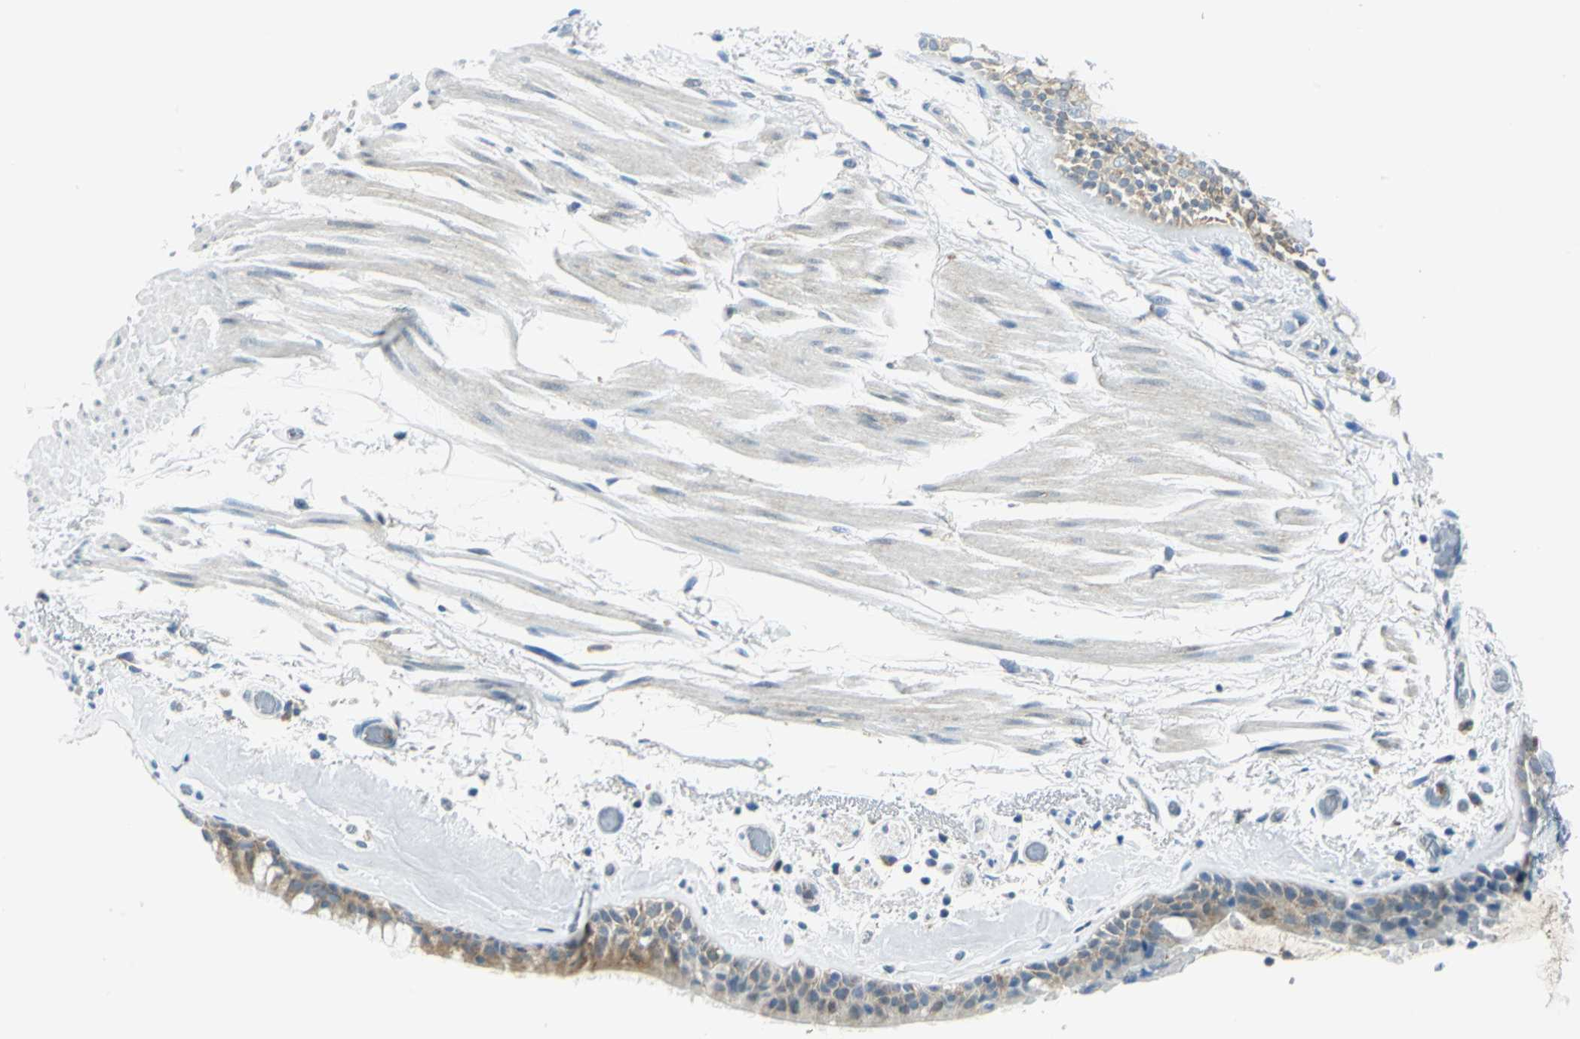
{"staining": {"intensity": "moderate", "quantity": "<25%", "location": "cytoplasmic/membranous"}, "tissue": "bronchus", "cell_type": "Respiratory epithelial cells", "image_type": "normal", "snomed": [{"axis": "morphology", "description": "Normal tissue, NOS"}, {"axis": "morphology", "description": "Adenocarcinoma, NOS"}, {"axis": "topography", "description": "Bronchus"}, {"axis": "topography", "description": "Lung"}], "caption": "Moderate cytoplasmic/membranous staining is appreciated in approximately <25% of respiratory epithelial cells in unremarkable bronchus.", "gene": "ALDOA", "patient": {"sex": "female", "age": 54}}